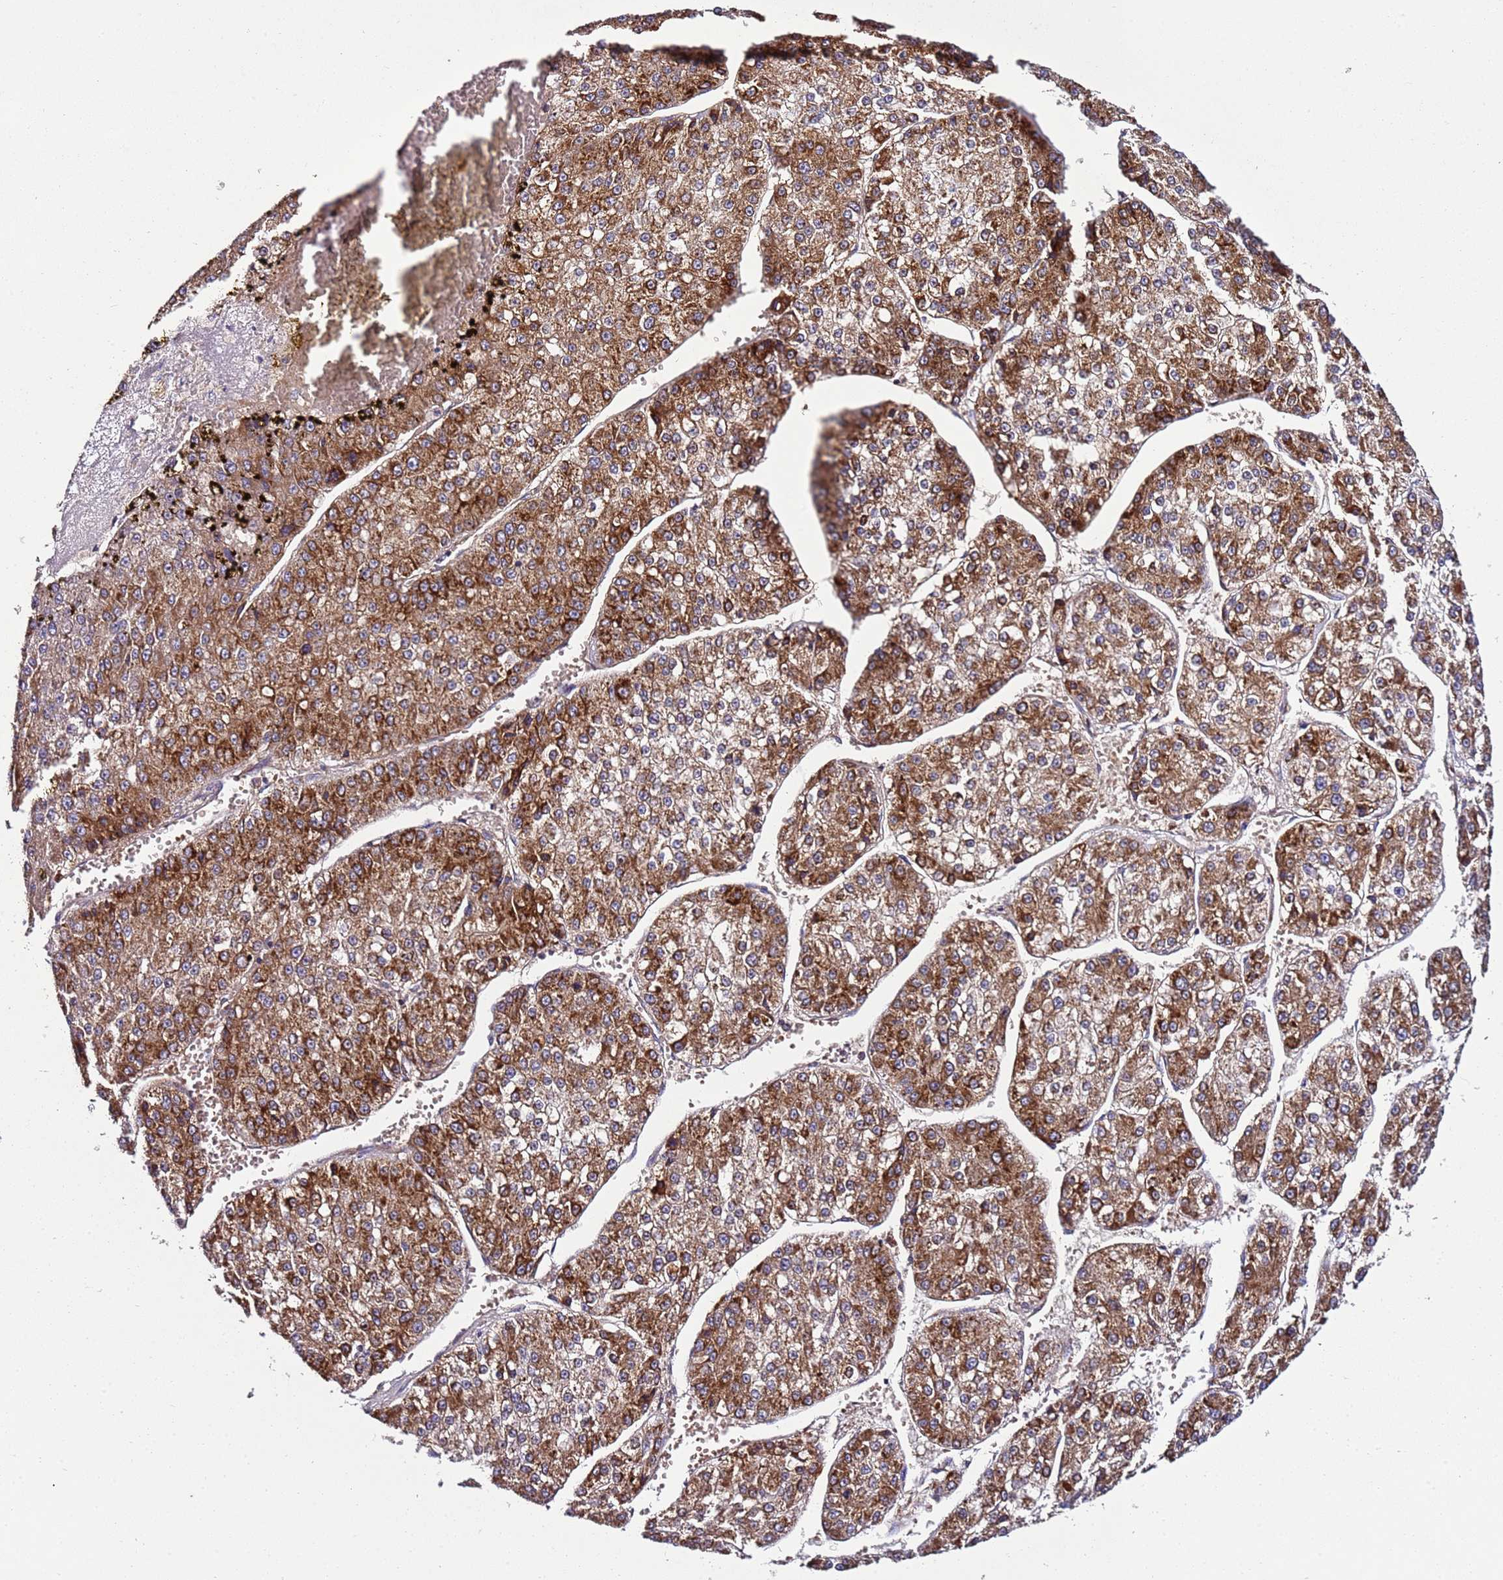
{"staining": {"intensity": "strong", "quantity": ">75%", "location": "cytoplasmic/membranous"}, "tissue": "liver cancer", "cell_type": "Tumor cells", "image_type": "cancer", "snomed": [{"axis": "morphology", "description": "Carcinoma, Hepatocellular, NOS"}, {"axis": "topography", "description": "Liver"}], "caption": "This is a micrograph of IHC staining of liver cancer, which shows strong staining in the cytoplasmic/membranous of tumor cells.", "gene": "C19orf12", "patient": {"sex": "female", "age": 73}}